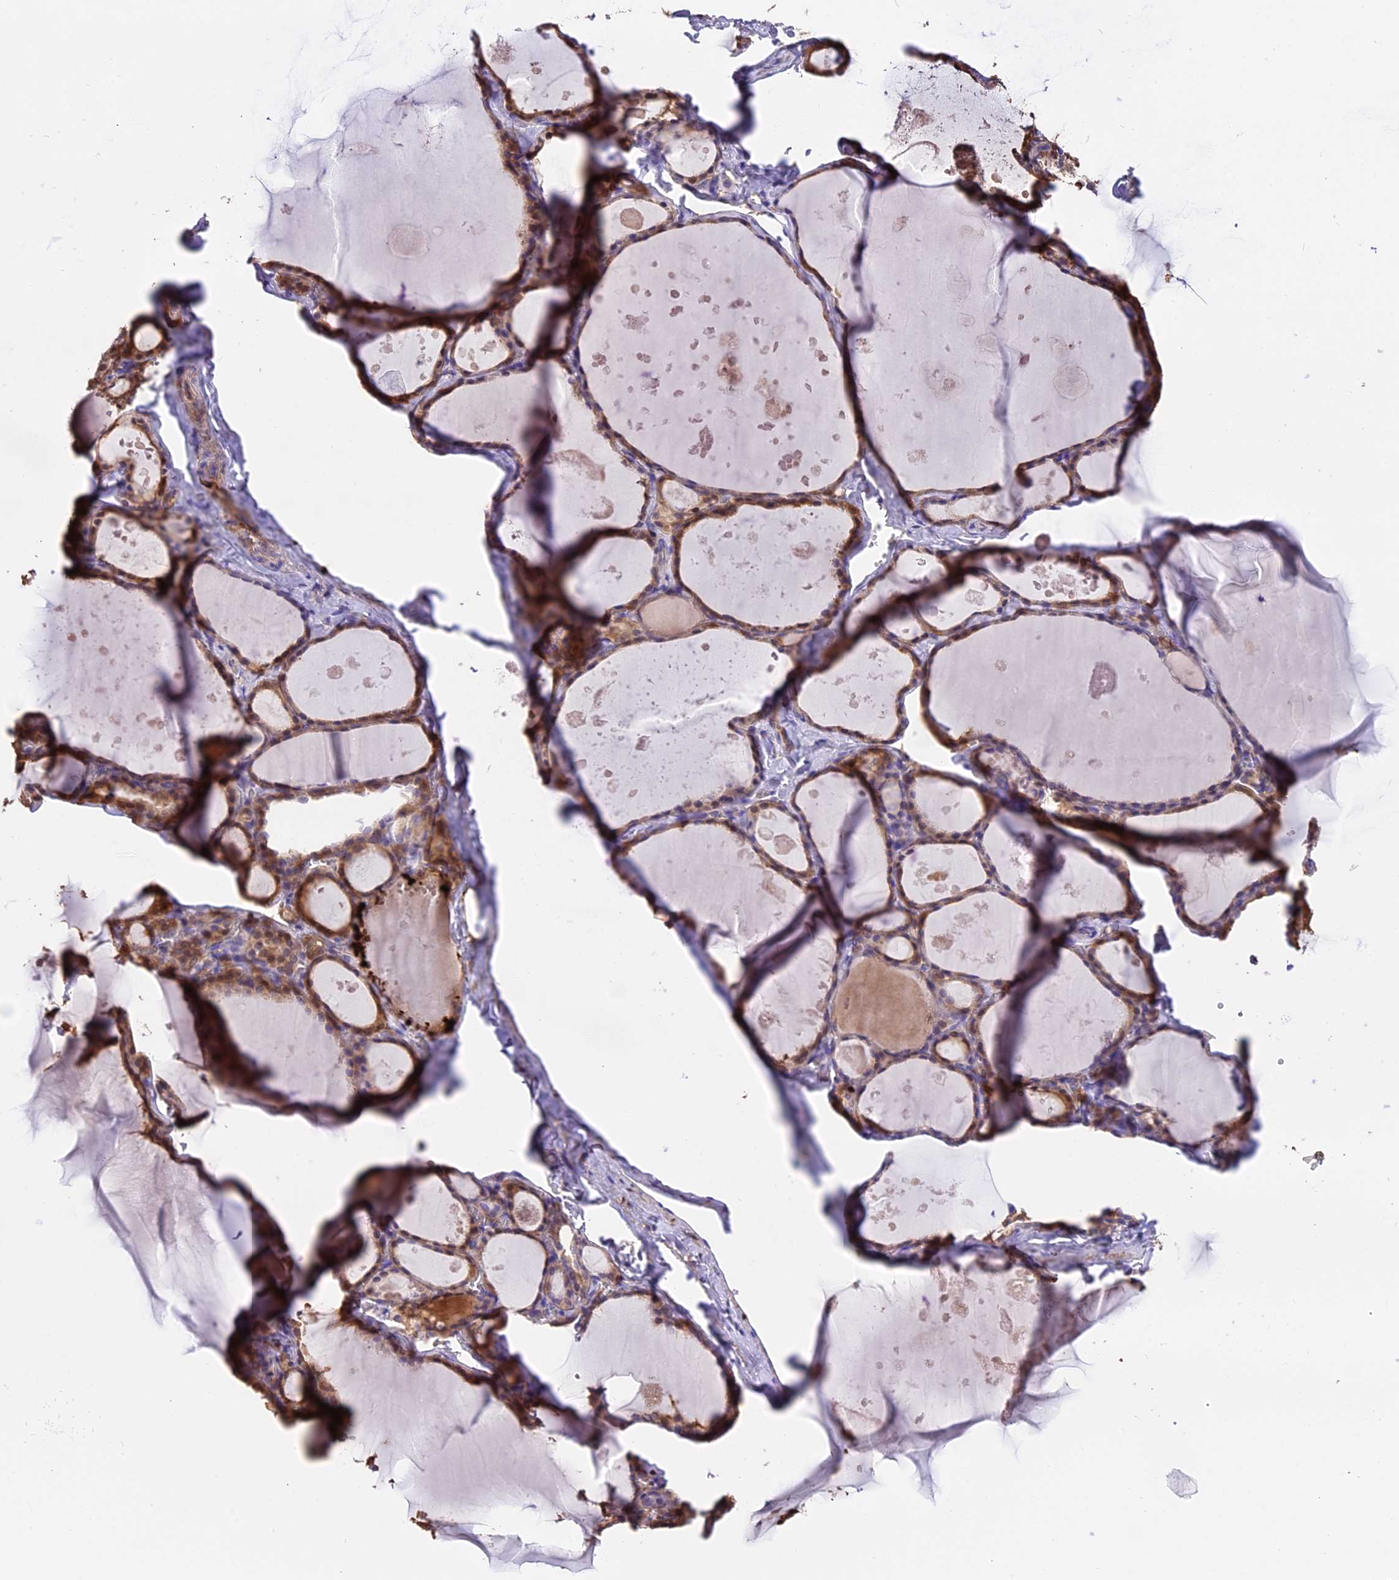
{"staining": {"intensity": "moderate", "quantity": ">75%", "location": "cytoplasmic/membranous,nuclear"}, "tissue": "thyroid gland", "cell_type": "Glandular cells", "image_type": "normal", "snomed": [{"axis": "morphology", "description": "Normal tissue, NOS"}, {"axis": "topography", "description": "Thyroid gland"}], "caption": "Approximately >75% of glandular cells in normal human thyroid gland reveal moderate cytoplasmic/membranous,nuclear protein positivity as visualized by brown immunohistochemical staining.", "gene": "MAP3K7CL", "patient": {"sex": "male", "age": 56}}